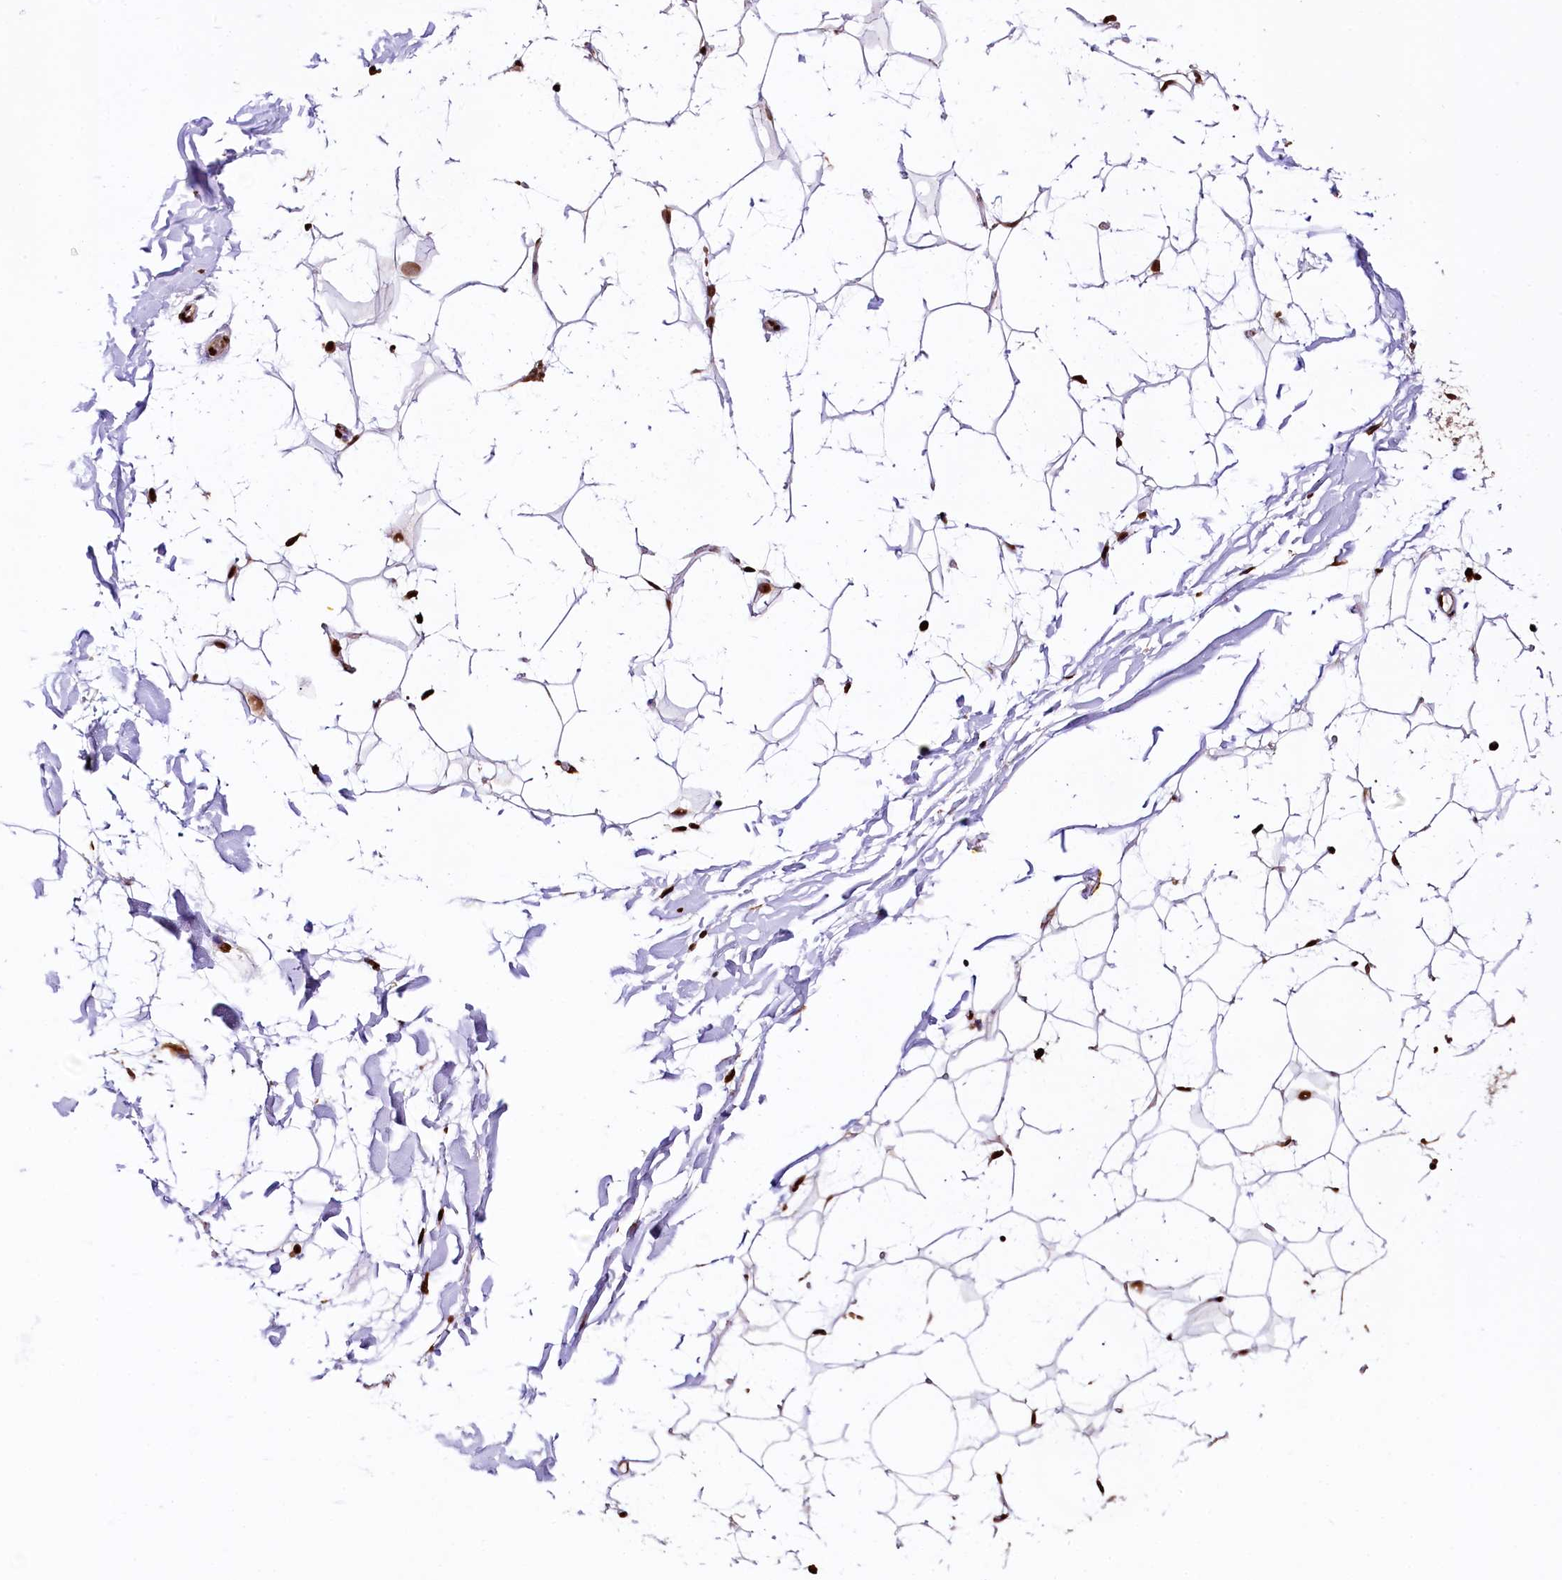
{"staining": {"intensity": "moderate", "quantity": ">75%", "location": "nuclear"}, "tissue": "adipose tissue", "cell_type": "Adipocytes", "image_type": "normal", "snomed": [{"axis": "morphology", "description": "Normal tissue, NOS"}, {"axis": "topography", "description": "Breast"}], "caption": "Brown immunohistochemical staining in benign human adipose tissue displays moderate nuclear expression in approximately >75% of adipocytes. The protein of interest is shown in brown color, while the nuclei are stained blue.", "gene": "PDS5B", "patient": {"sex": "female", "age": 26}}